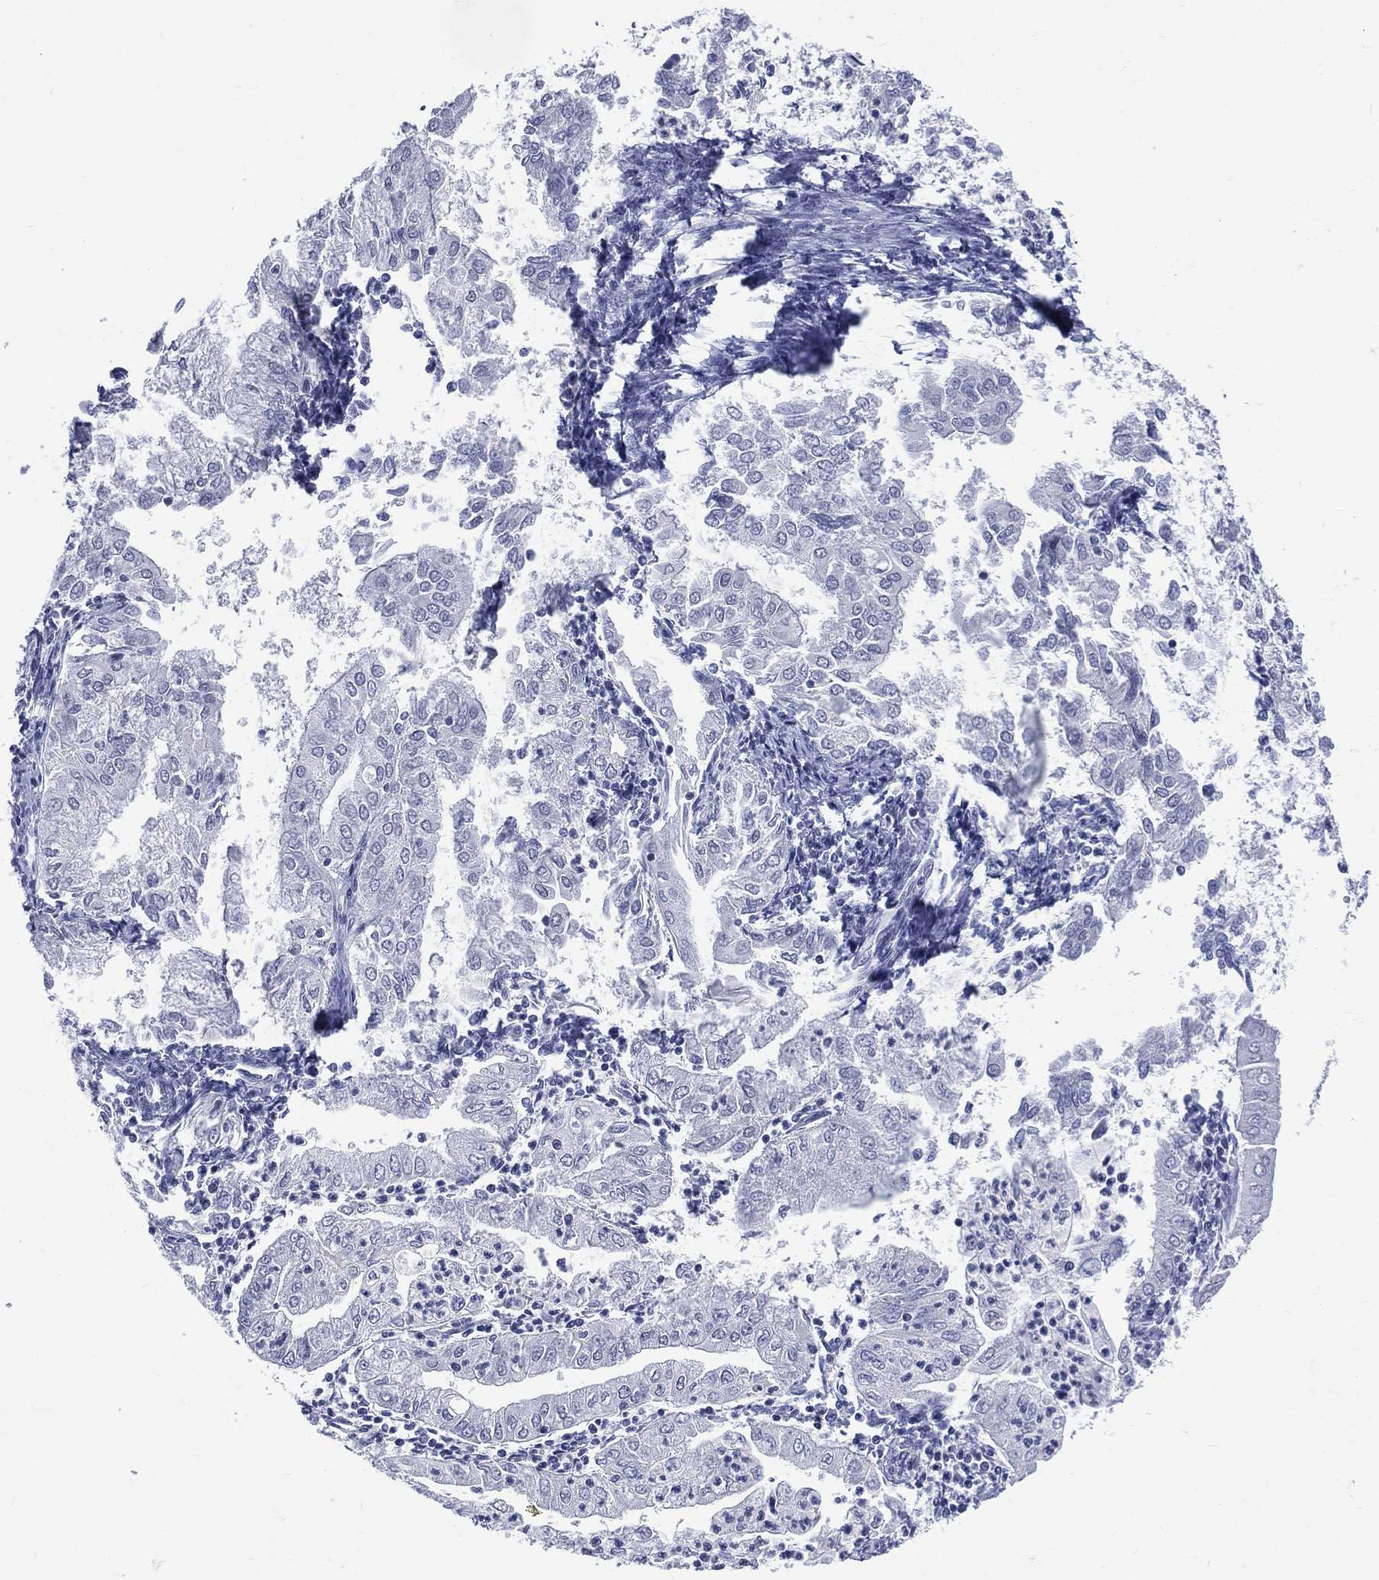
{"staining": {"intensity": "negative", "quantity": "none", "location": "none"}, "tissue": "endometrial cancer", "cell_type": "Tumor cells", "image_type": "cancer", "snomed": [{"axis": "morphology", "description": "Adenocarcinoma, NOS"}, {"axis": "topography", "description": "Endometrium"}], "caption": "There is no significant staining in tumor cells of adenocarcinoma (endometrial).", "gene": "MLLT10", "patient": {"sex": "female", "age": 56}}